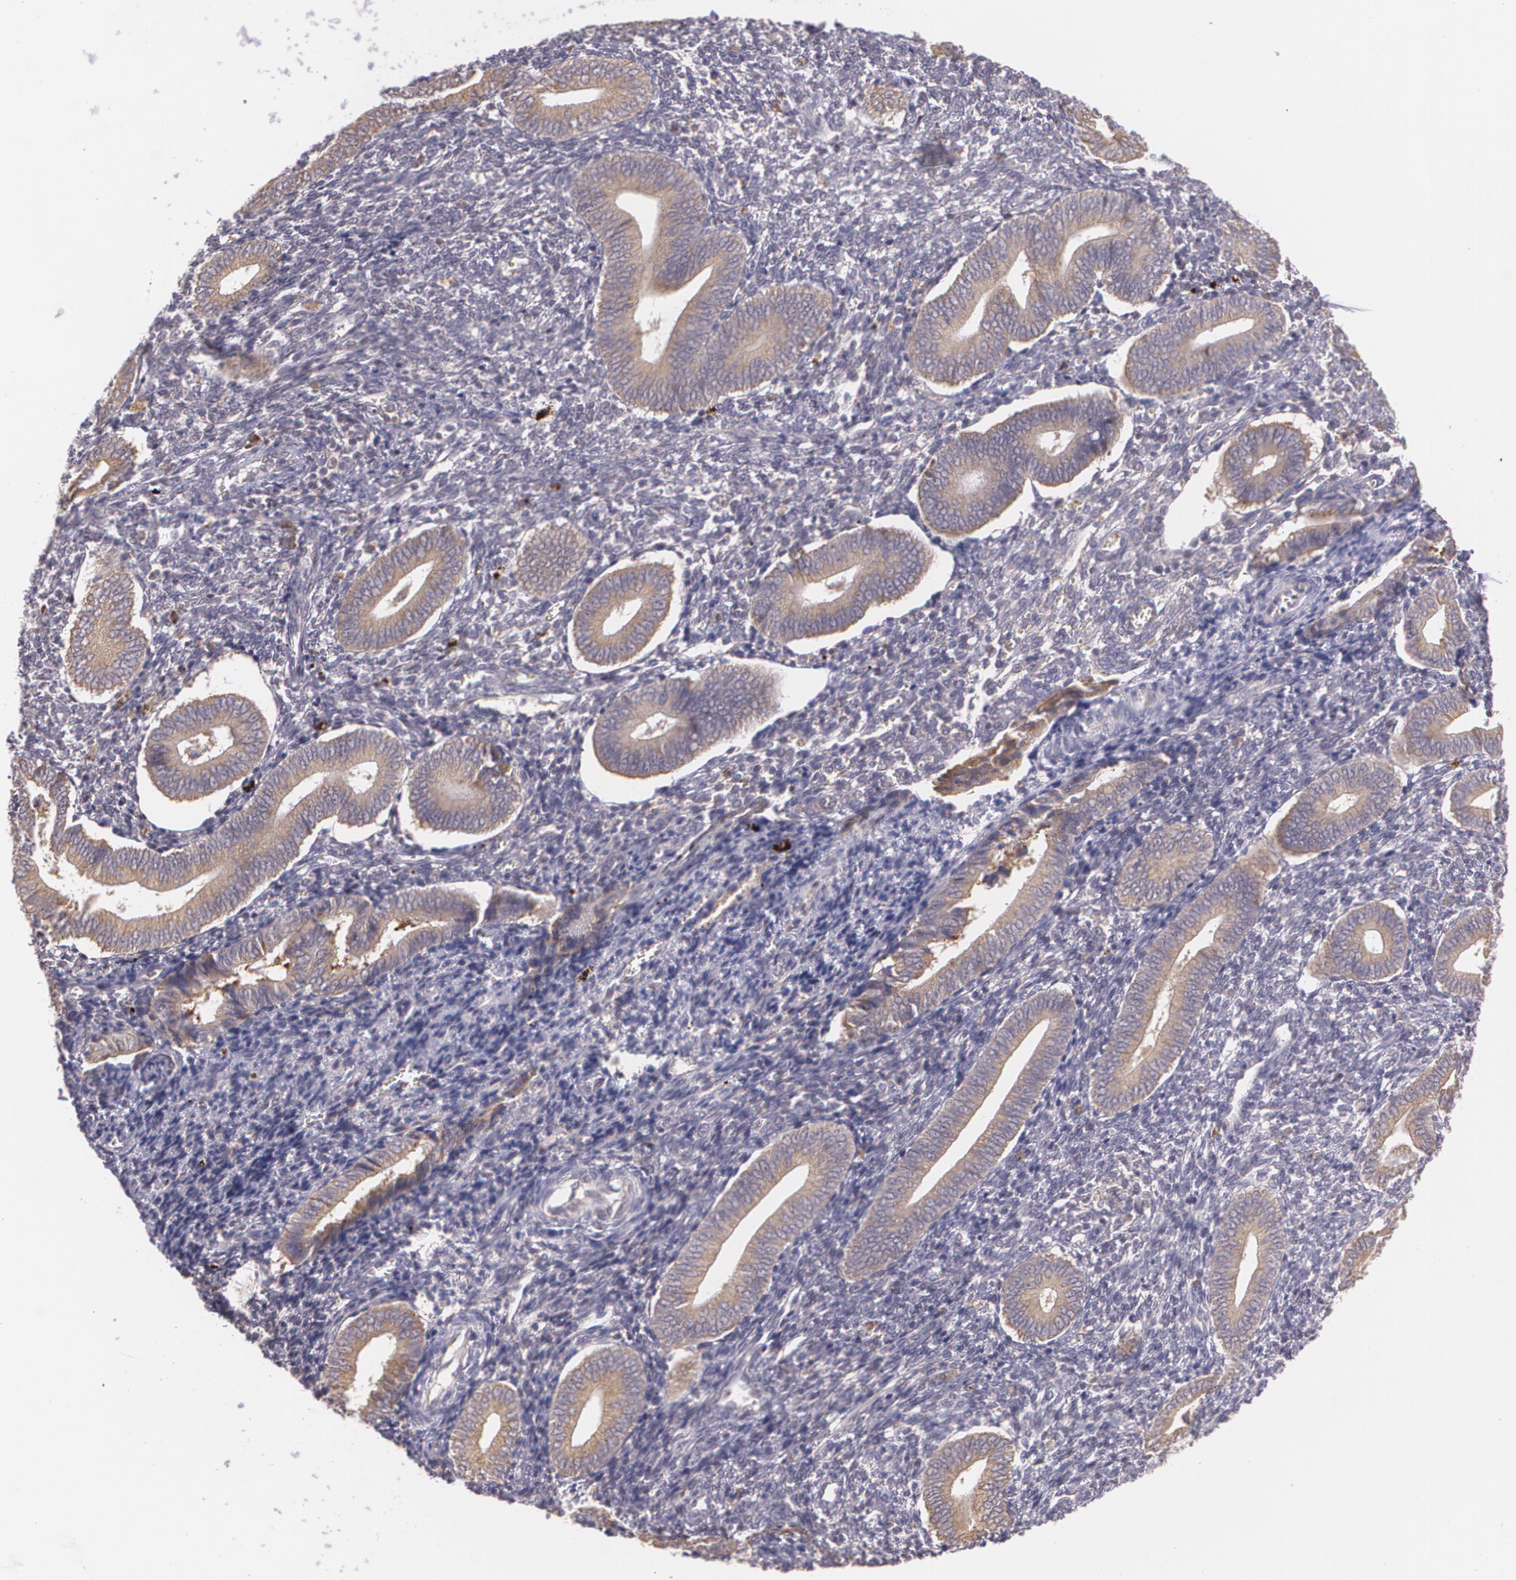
{"staining": {"intensity": "weak", "quantity": "<25%", "location": "cytoplasmic/membranous"}, "tissue": "endometrium", "cell_type": "Cells in endometrial stroma", "image_type": "normal", "snomed": [{"axis": "morphology", "description": "Normal tissue, NOS"}, {"axis": "topography", "description": "Uterus"}, {"axis": "topography", "description": "Endometrium"}], "caption": "Cells in endometrial stroma show no significant protein staining in unremarkable endometrium. The staining was performed using DAB (3,3'-diaminobenzidine) to visualize the protein expression in brown, while the nuclei were stained in blue with hematoxylin (Magnification: 20x).", "gene": "CCL17", "patient": {"sex": "female", "age": 33}}